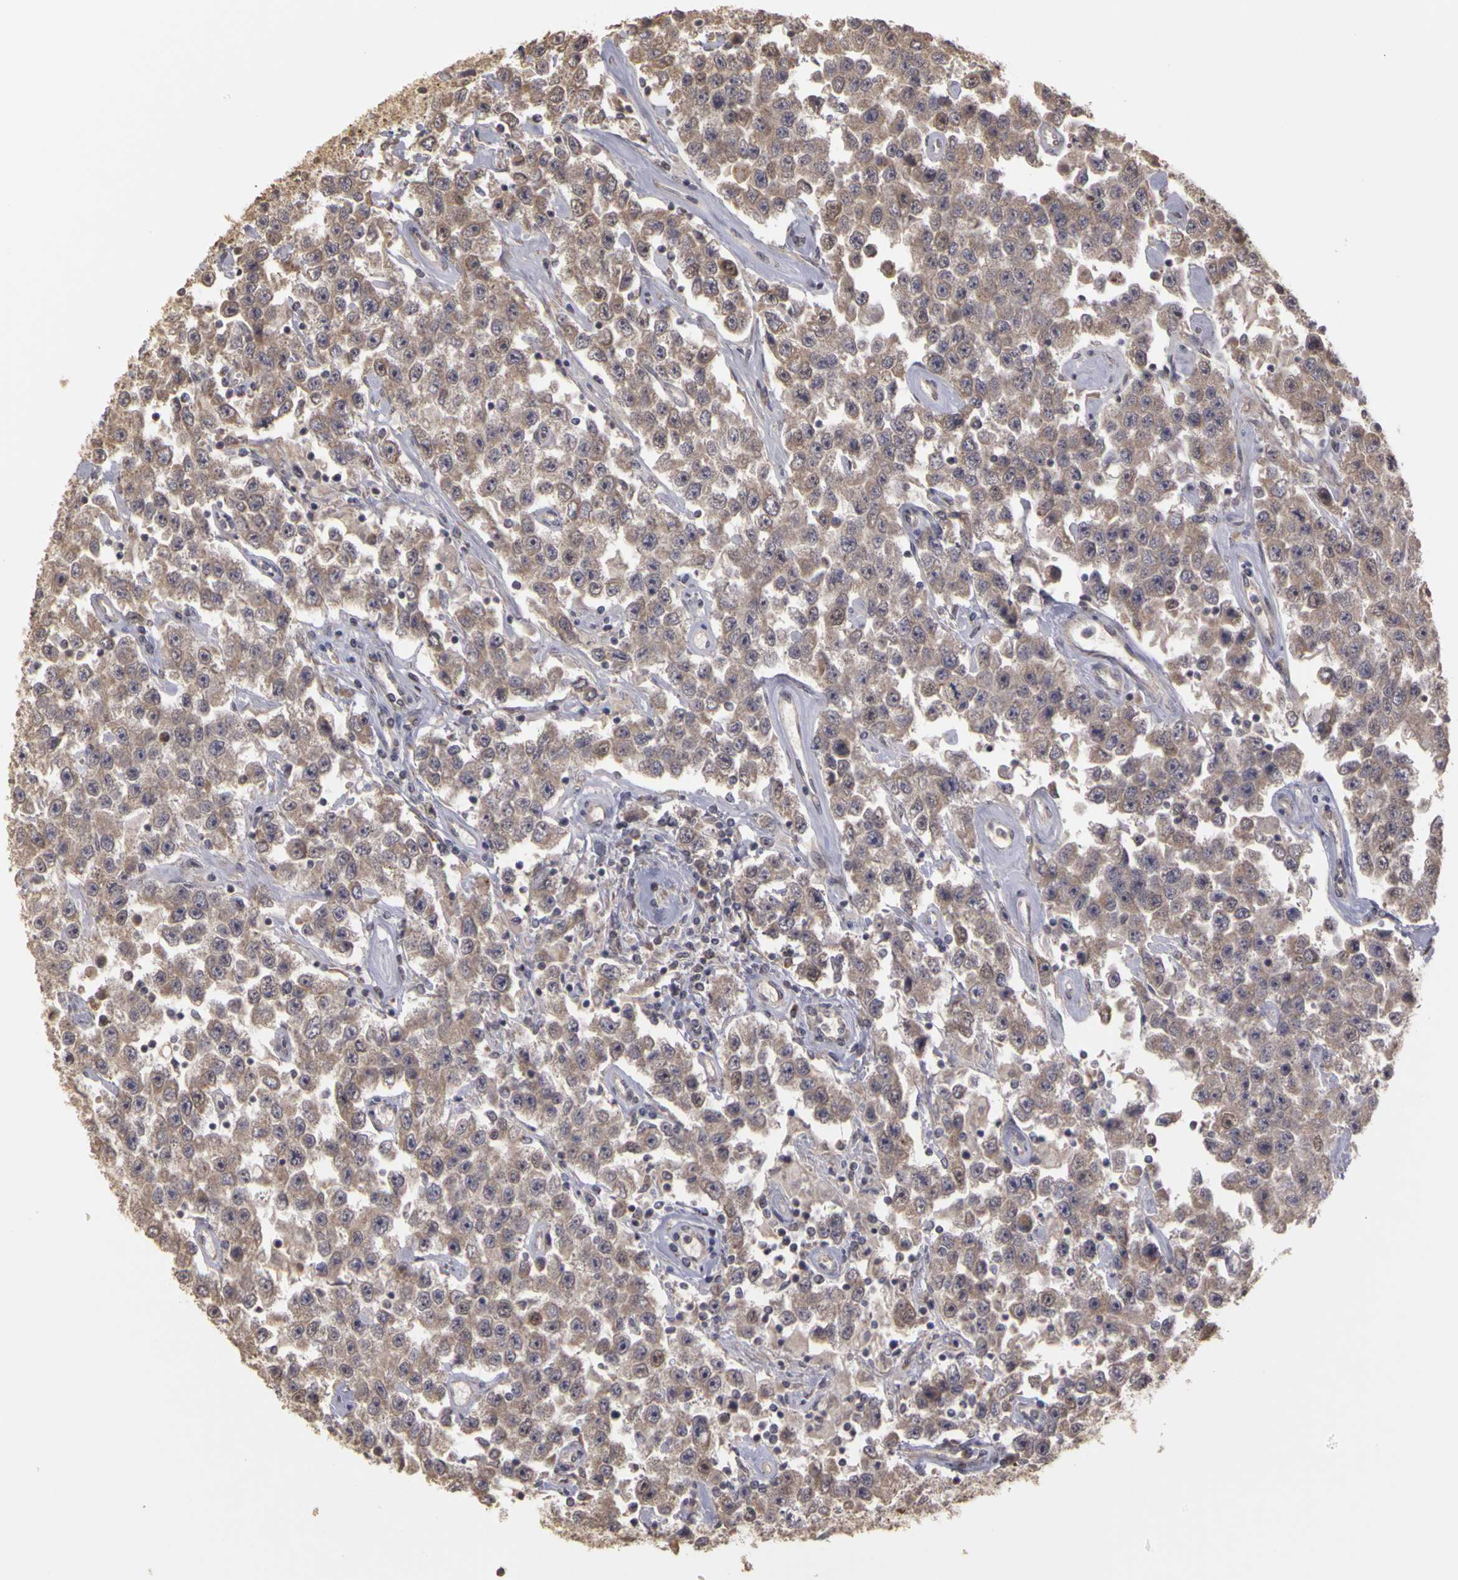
{"staining": {"intensity": "weak", "quantity": "25%-75%", "location": "cytoplasmic/membranous"}, "tissue": "testis cancer", "cell_type": "Tumor cells", "image_type": "cancer", "snomed": [{"axis": "morphology", "description": "Seminoma, NOS"}, {"axis": "topography", "description": "Testis"}], "caption": "Human seminoma (testis) stained with a brown dye displays weak cytoplasmic/membranous positive expression in approximately 25%-75% of tumor cells.", "gene": "FRMD7", "patient": {"sex": "male", "age": 52}}